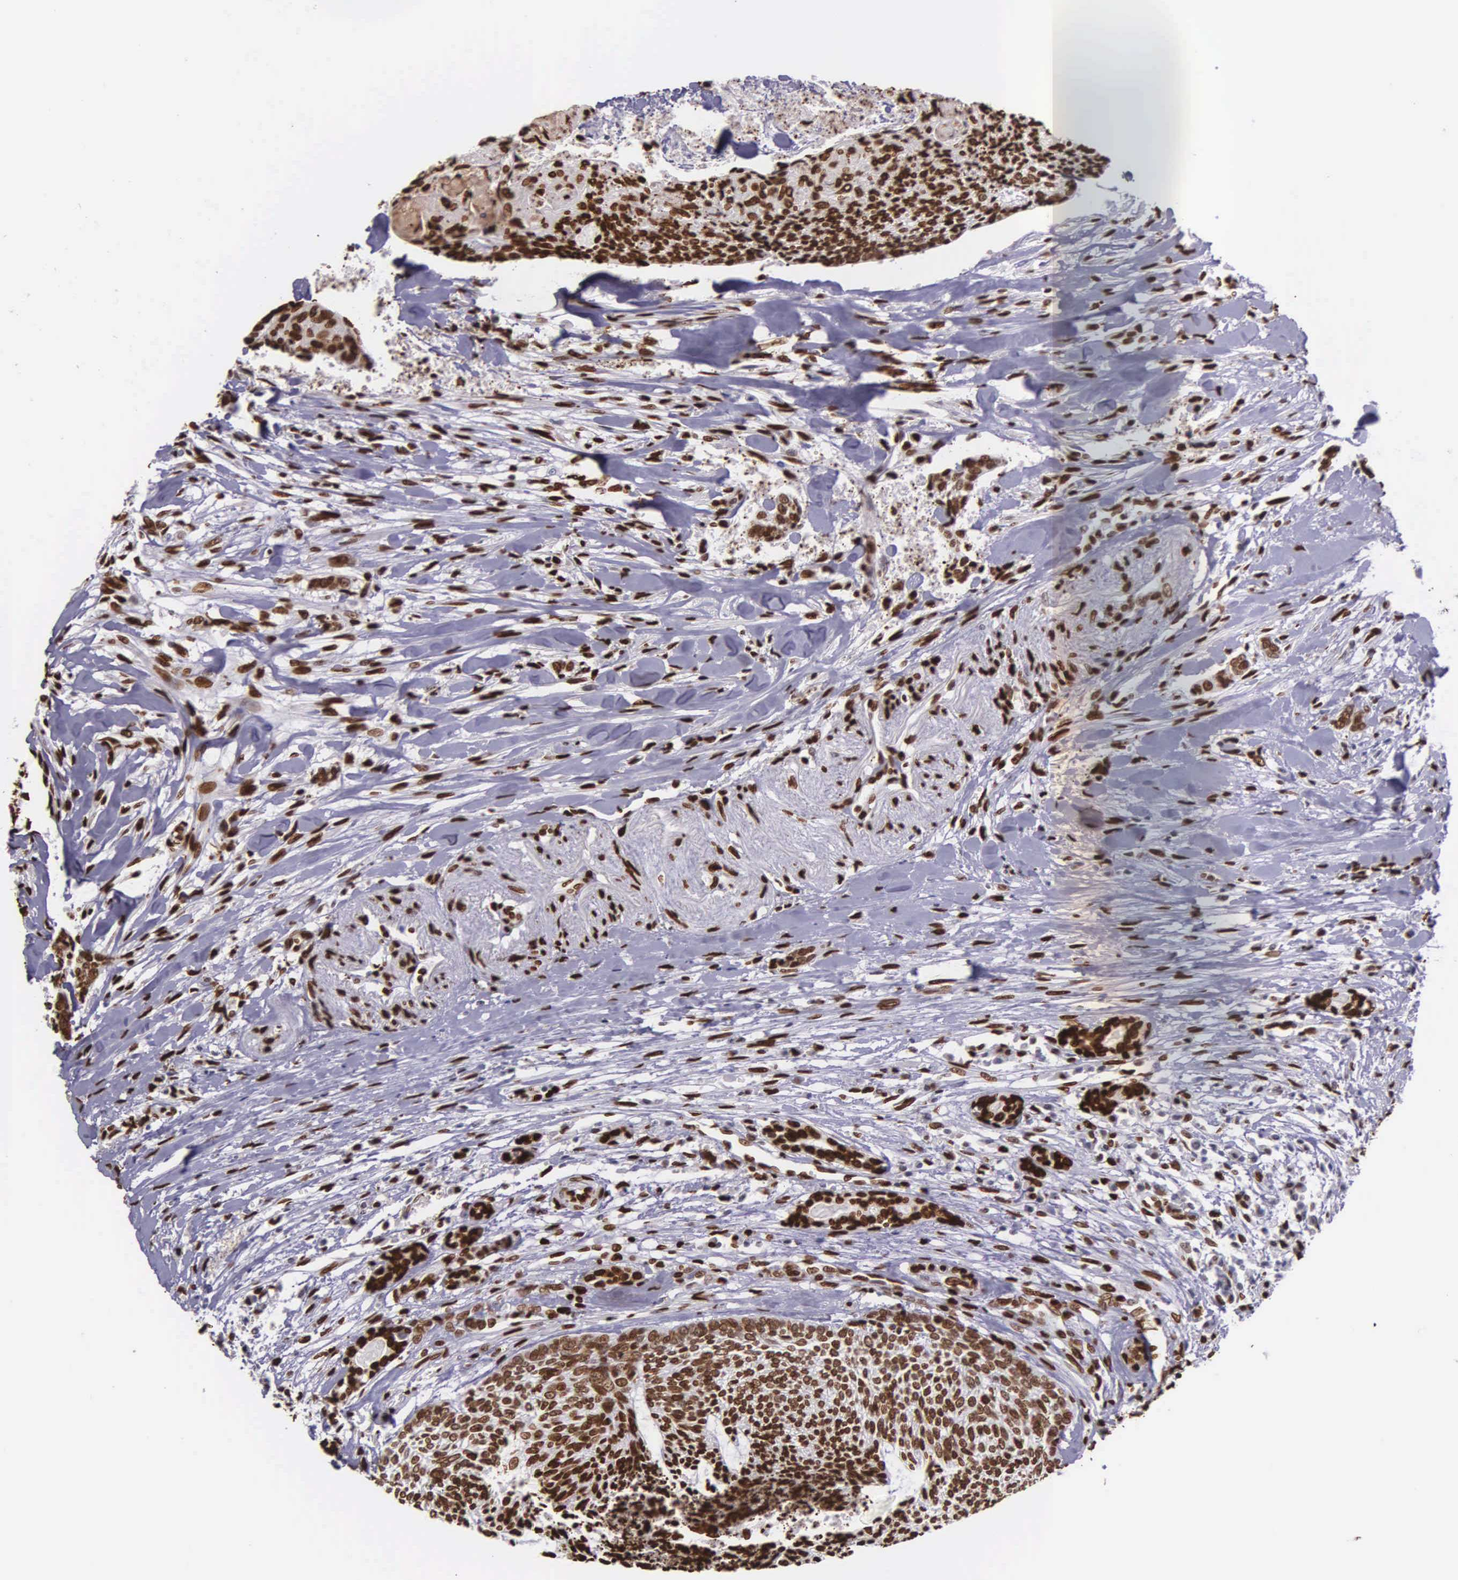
{"staining": {"intensity": "strong", "quantity": ">75%", "location": "nuclear"}, "tissue": "head and neck cancer", "cell_type": "Tumor cells", "image_type": "cancer", "snomed": [{"axis": "morphology", "description": "Squamous cell carcinoma, NOS"}, {"axis": "topography", "description": "Salivary gland"}, {"axis": "topography", "description": "Head-Neck"}], "caption": "Immunohistochemical staining of head and neck cancer (squamous cell carcinoma) shows high levels of strong nuclear protein expression in about >75% of tumor cells.", "gene": "H1-0", "patient": {"sex": "male", "age": 70}}